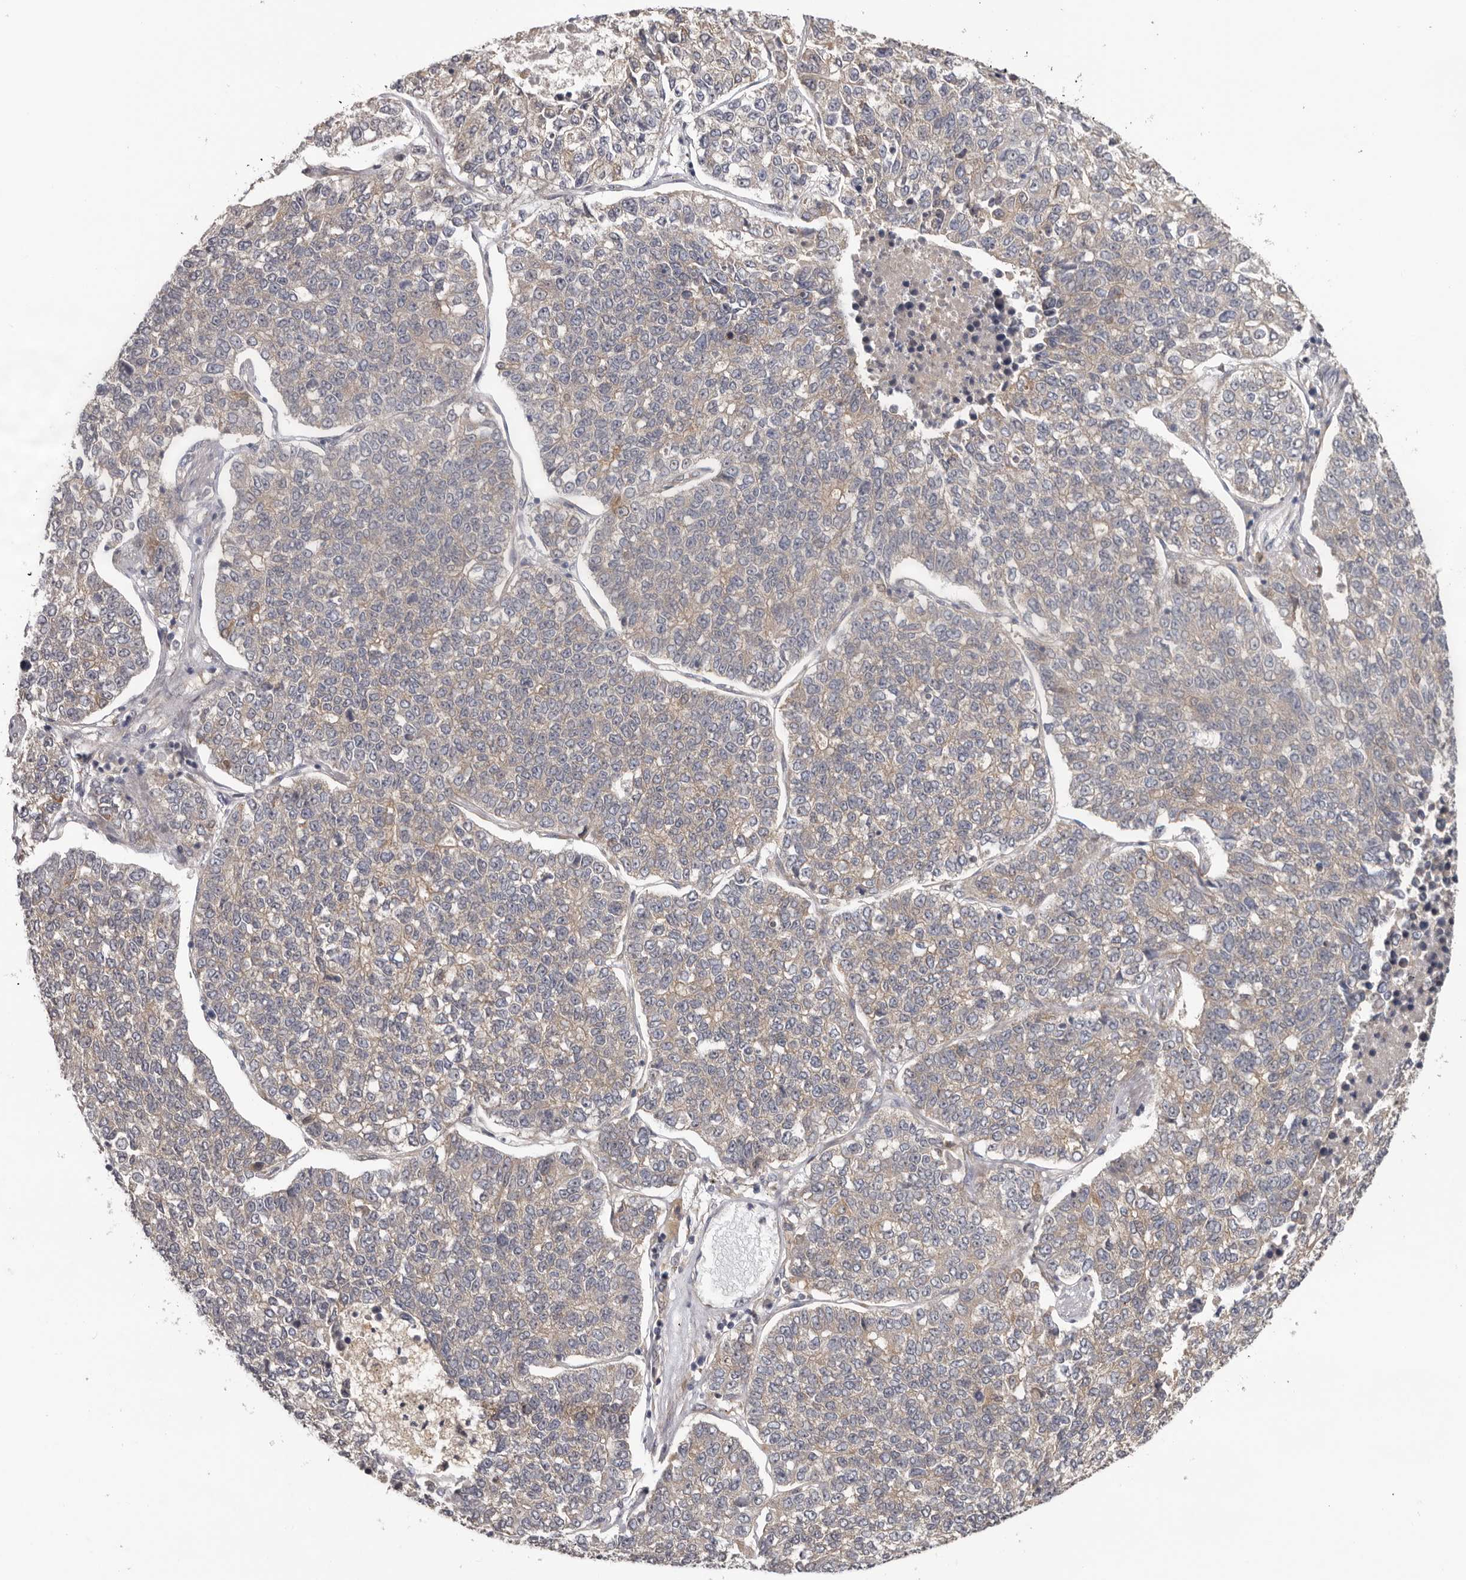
{"staining": {"intensity": "negative", "quantity": "none", "location": "none"}, "tissue": "lung cancer", "cell_type": "Tumor cells", "image_type": "cancer", "snomed": [{"axis": "morphology", "description": "Adenocarcinoma, NOS"}, {"axis": "topography", "description": "Lung"}], "caption": "Immunohistochemical staining of lung cancer (adenocarcinoma) shows no significant positivity in tumor cells.", "gene": "HINT3", "patient": {"sex": "male", "age": 49}}